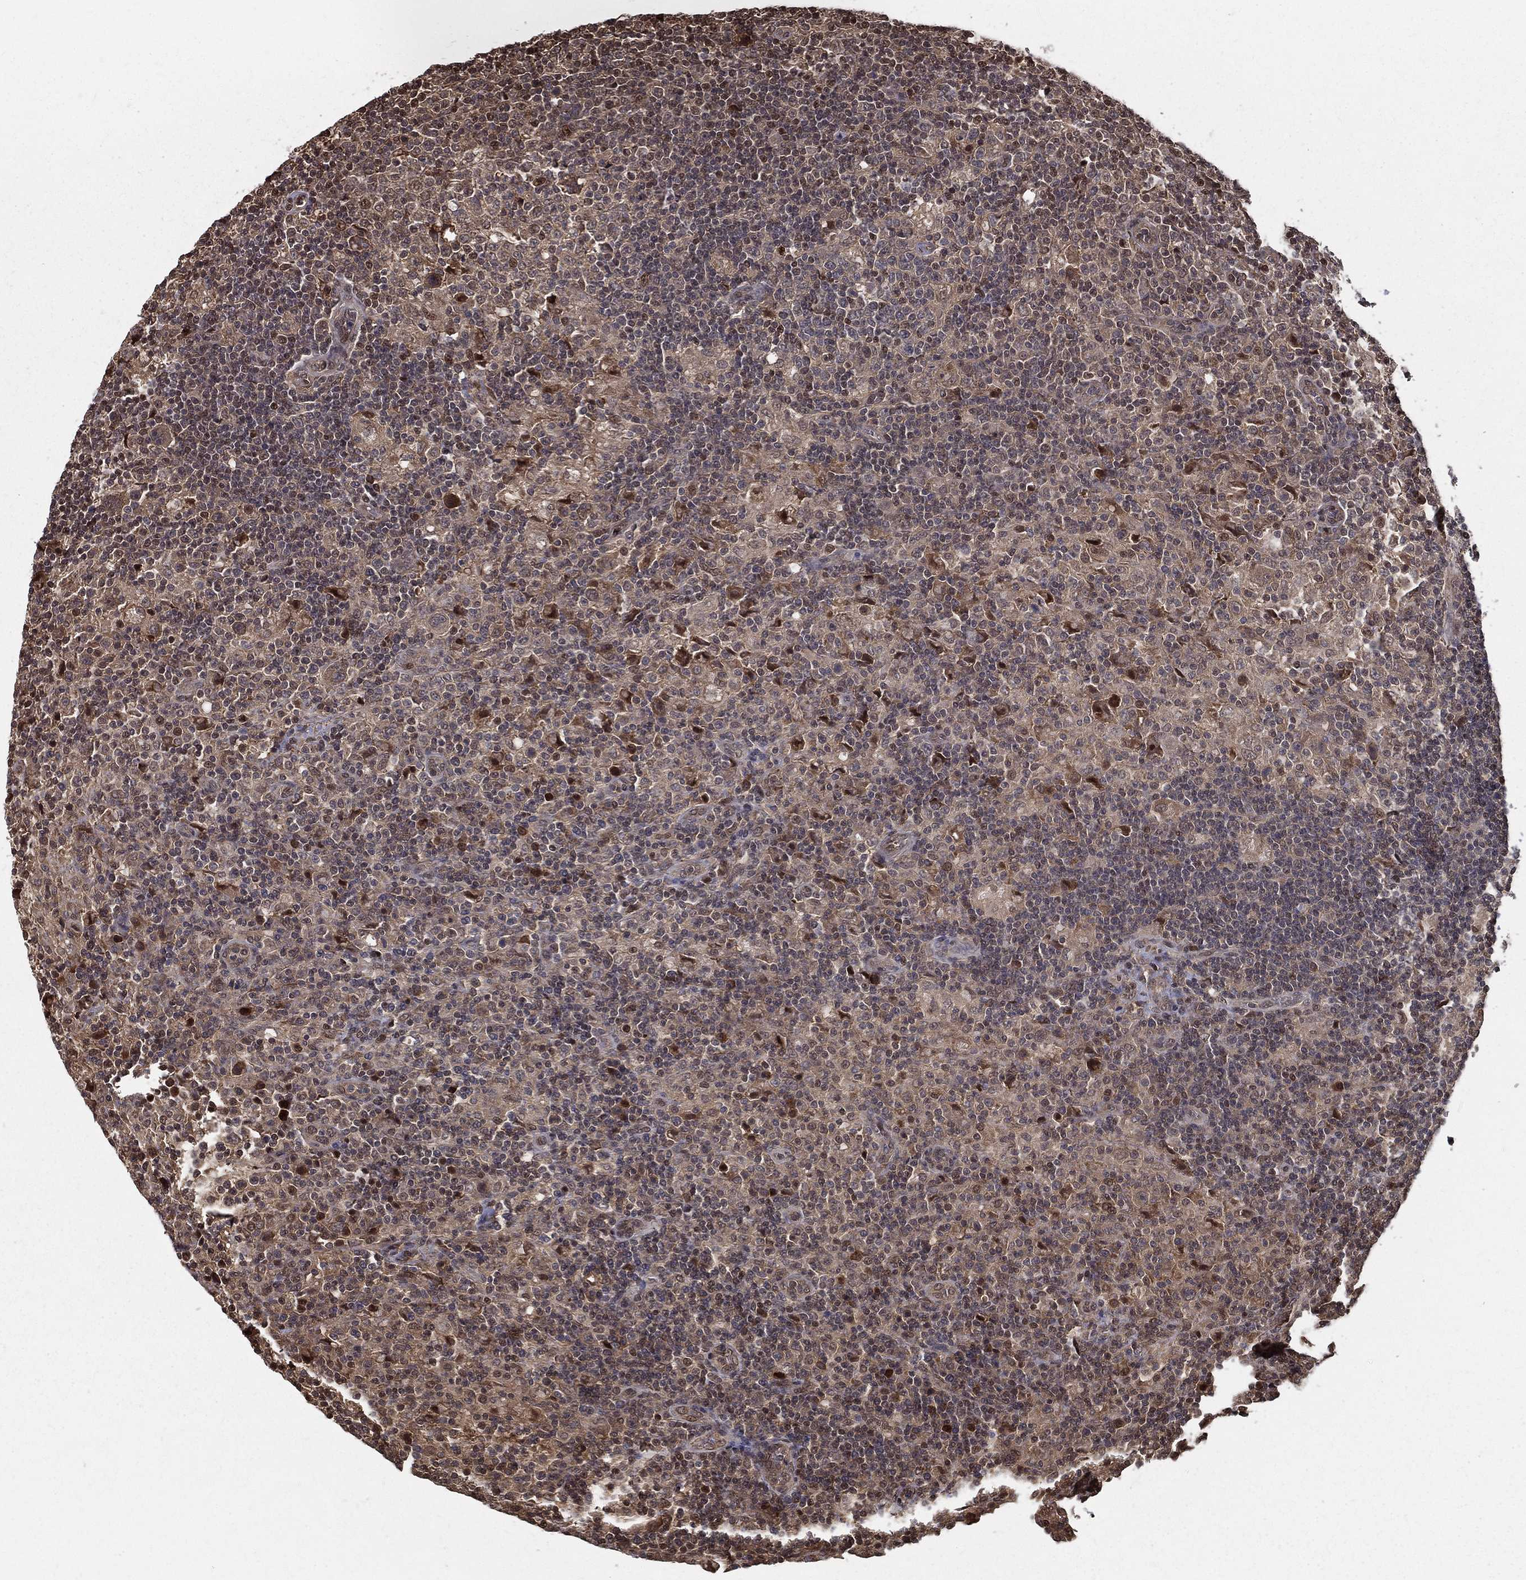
{"staining": {"intensity": "strong", "quantity": "<25%", "location": "cytoplasmic/membranous,nuclear"}, "tissue": "lymphoma", "cell_type": "Tumor cells", "image_type": "cancer", "snomed": [{"axis": "morphology", "description": "Hodgkin's disease, NOS"}, {"axis": "topography", "description": "Lymph node"}], "caption": "This is an image of IHC staining of lymphoma, which shows strong expression in the cytoplasmic/membranous and nuclear of tumor cells.", "gene": "SLC6A6", "patient": {"sex": "male", "age": 70}}